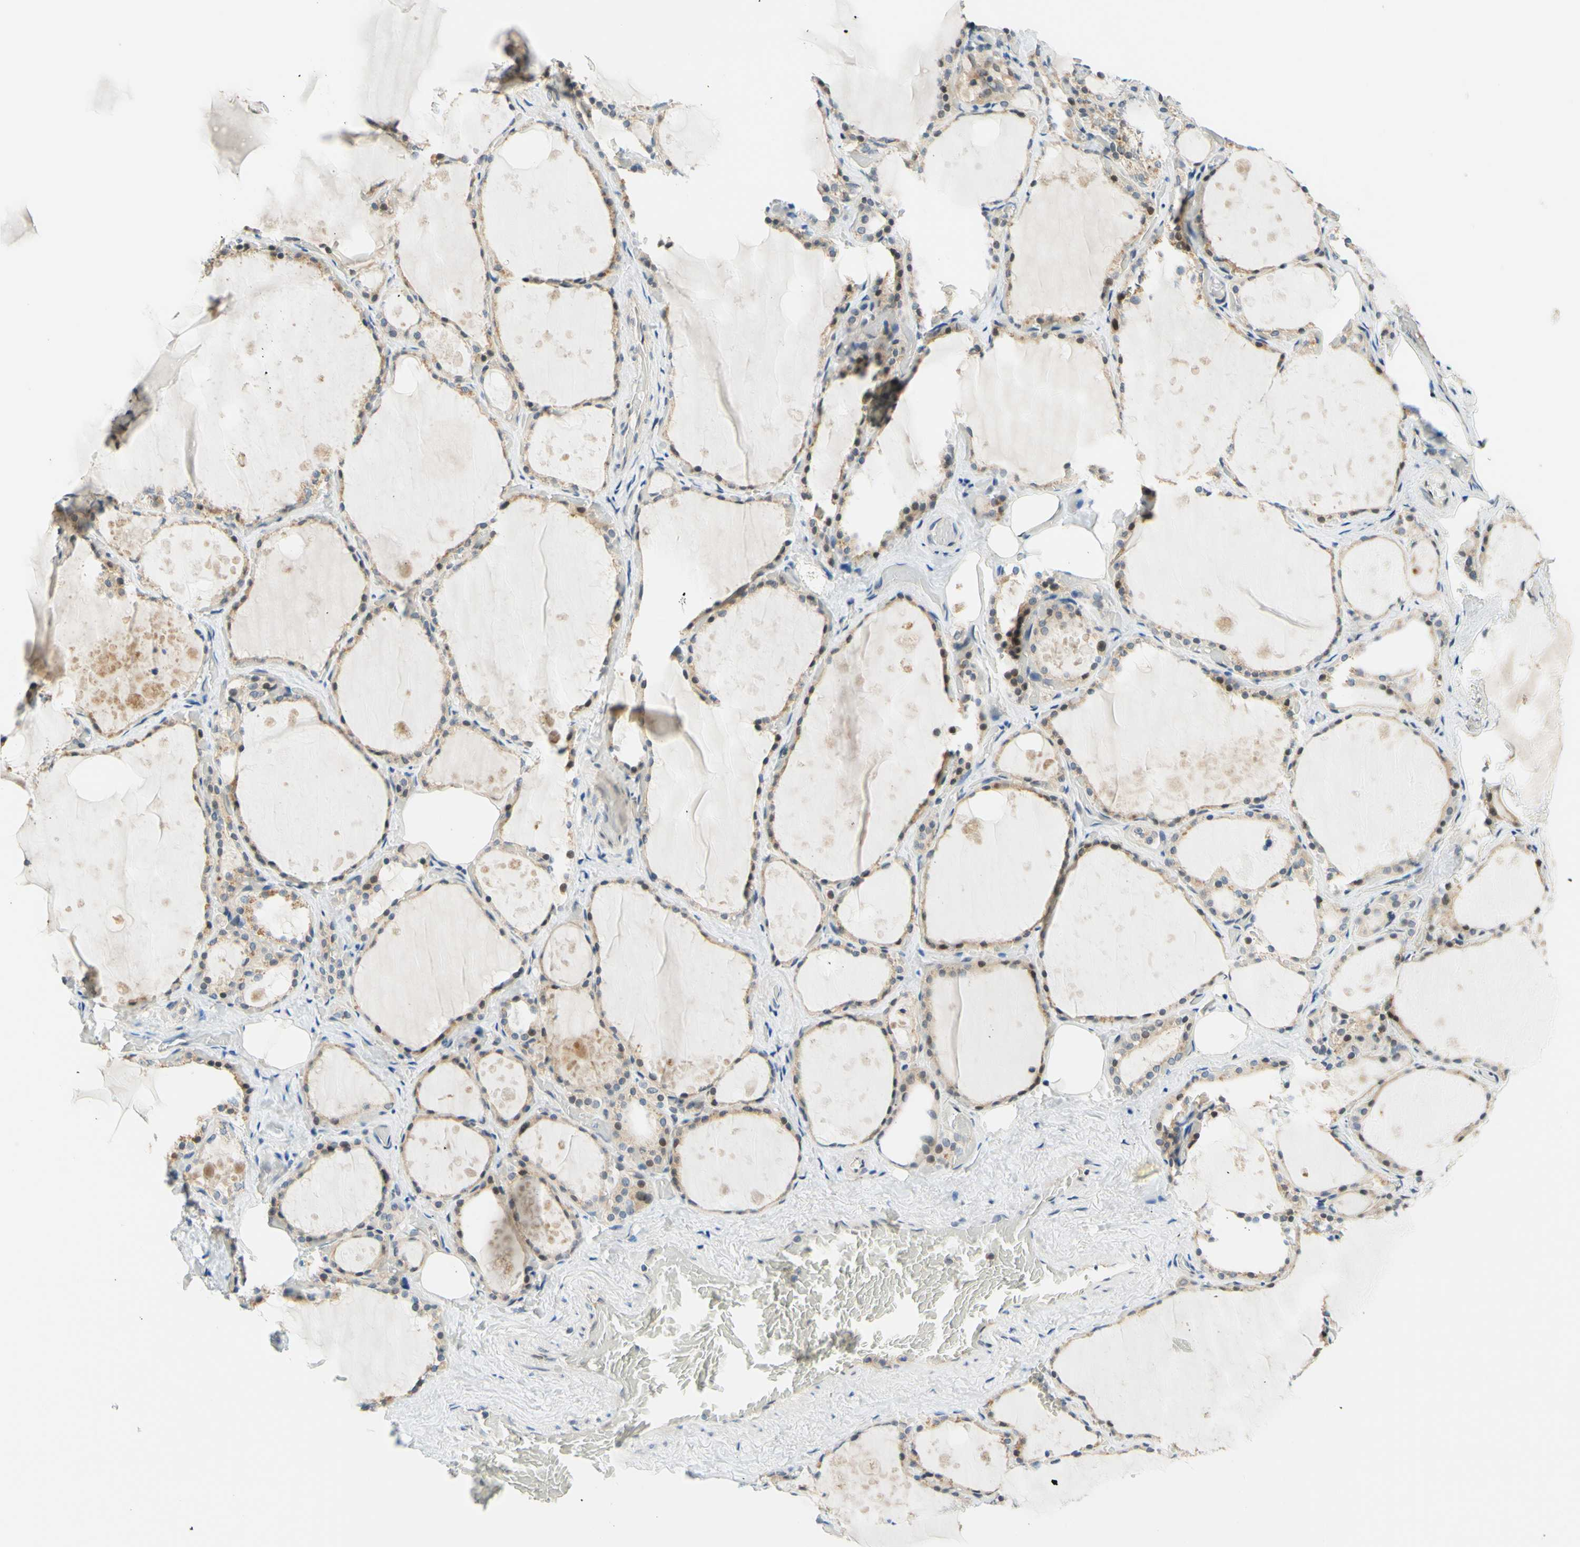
{"staining": {"intensity": "weak", "quantity": ">75%", "location": "cytoplasmic/membranous,nuclear"}, "tissue": "thyroid gland", "cell_type": "Glandular cells", "image_type": "normal", "snomed": [{"axis": "morphology", "description": "Normal tissue, NOS"}, {"axis": "topography", "description": "Thyroid gland"}], "caption": "IHC of benign thyroid gland reveals low levels of weak cytoplasmic/membranous,nuclear expression in about >75% of glandular cells. (DAB (3,3'-diaminobenzidine) = brown stain, brightfield microscopy at high magnification).", "gene": "C2CD2L", "patient": {"sex": "male", "age": 61}}